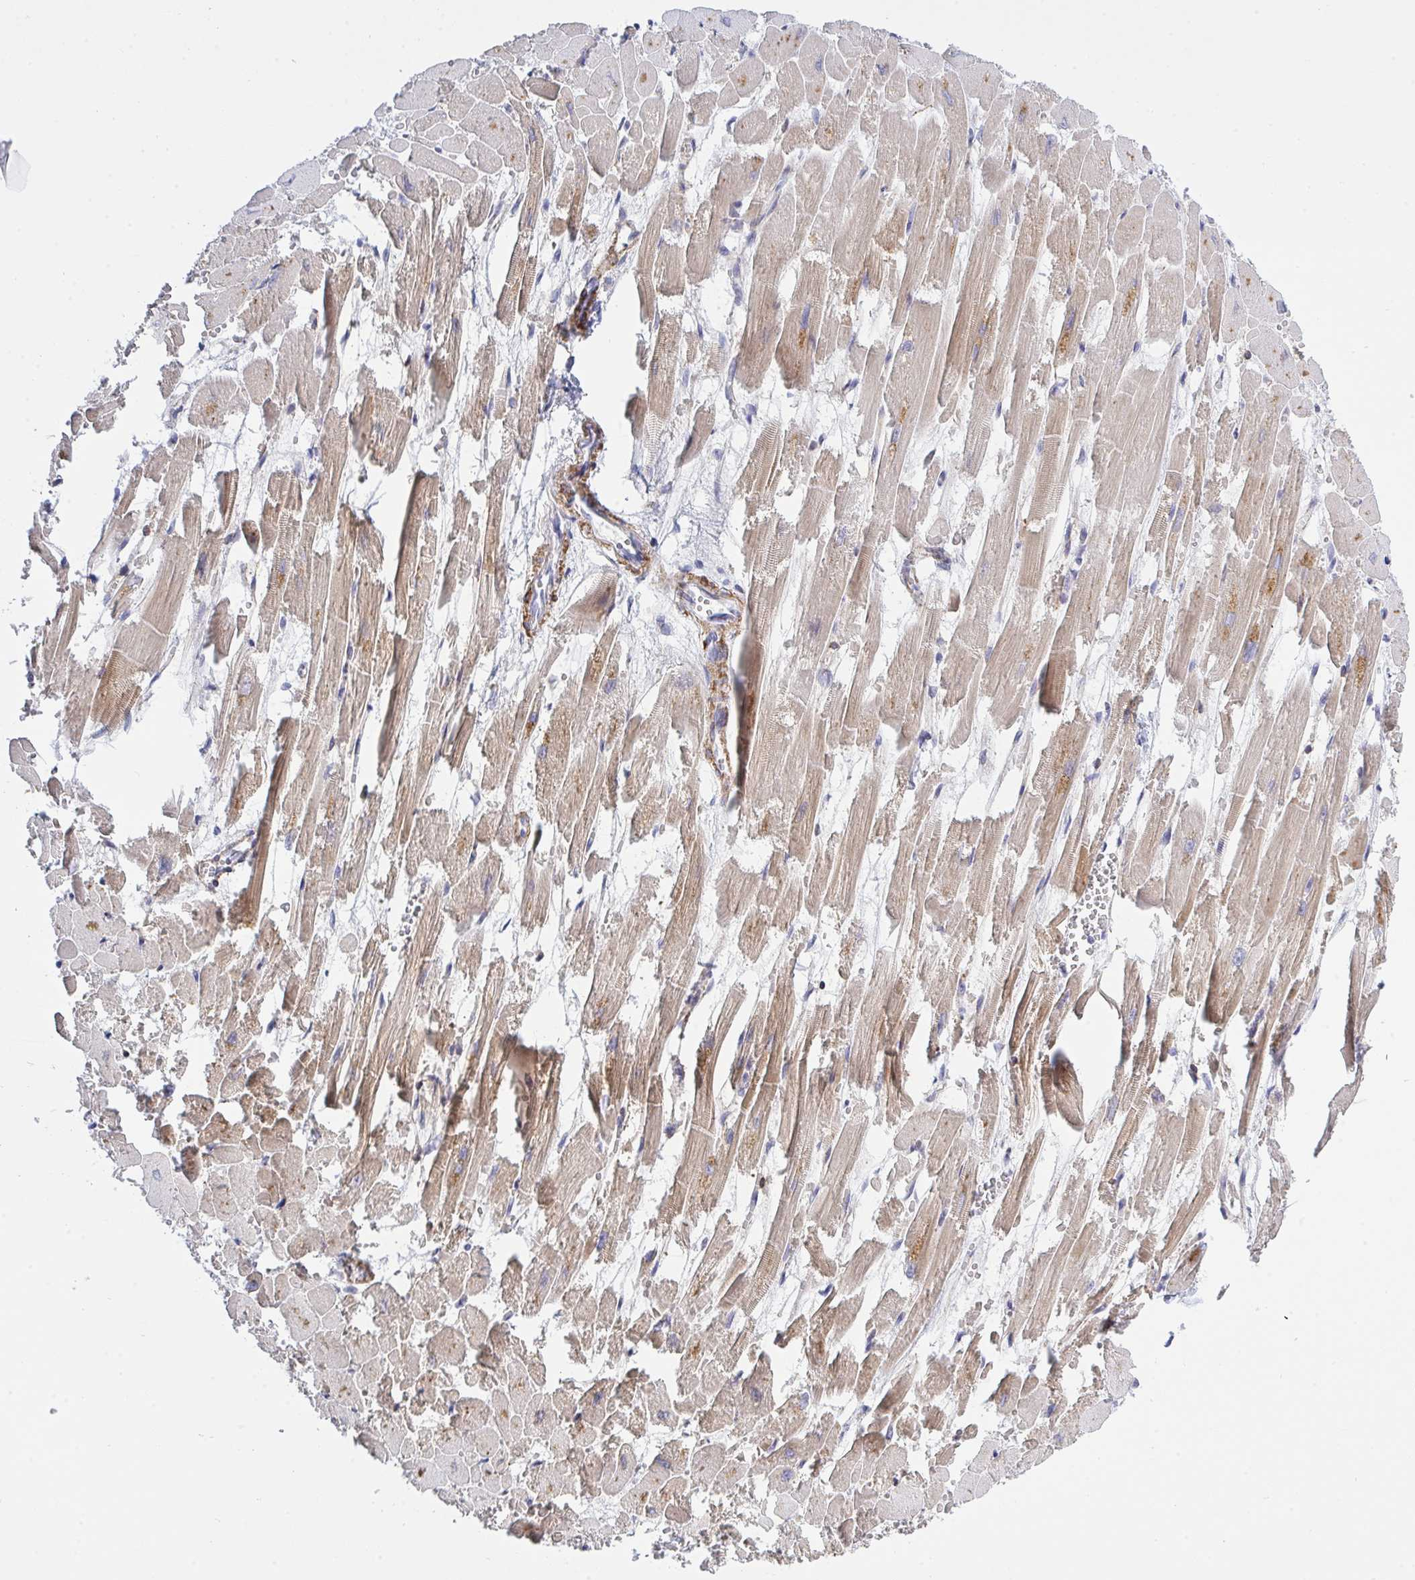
{"staining": {"intensity": "moderate", "quantity": ">75%", "location": "cytoplasmic/membranous"}, "tissue": "heart muscle", "cell_type": "Cardiomyocytes", "image_type": "normal", "snomed": [{"axis": "morphology", "description": "Normal tissue, NOS"}, {"axis": "topography", "description": "Heart"}], "caption": "The immunohistochemical stain highlights moderate cytoplasmic/membranous staining in cardiomyocytes of unremarkable heart muscle.", "gene": "FRMD3", "patient": {"sex": "female", "age": 52}}